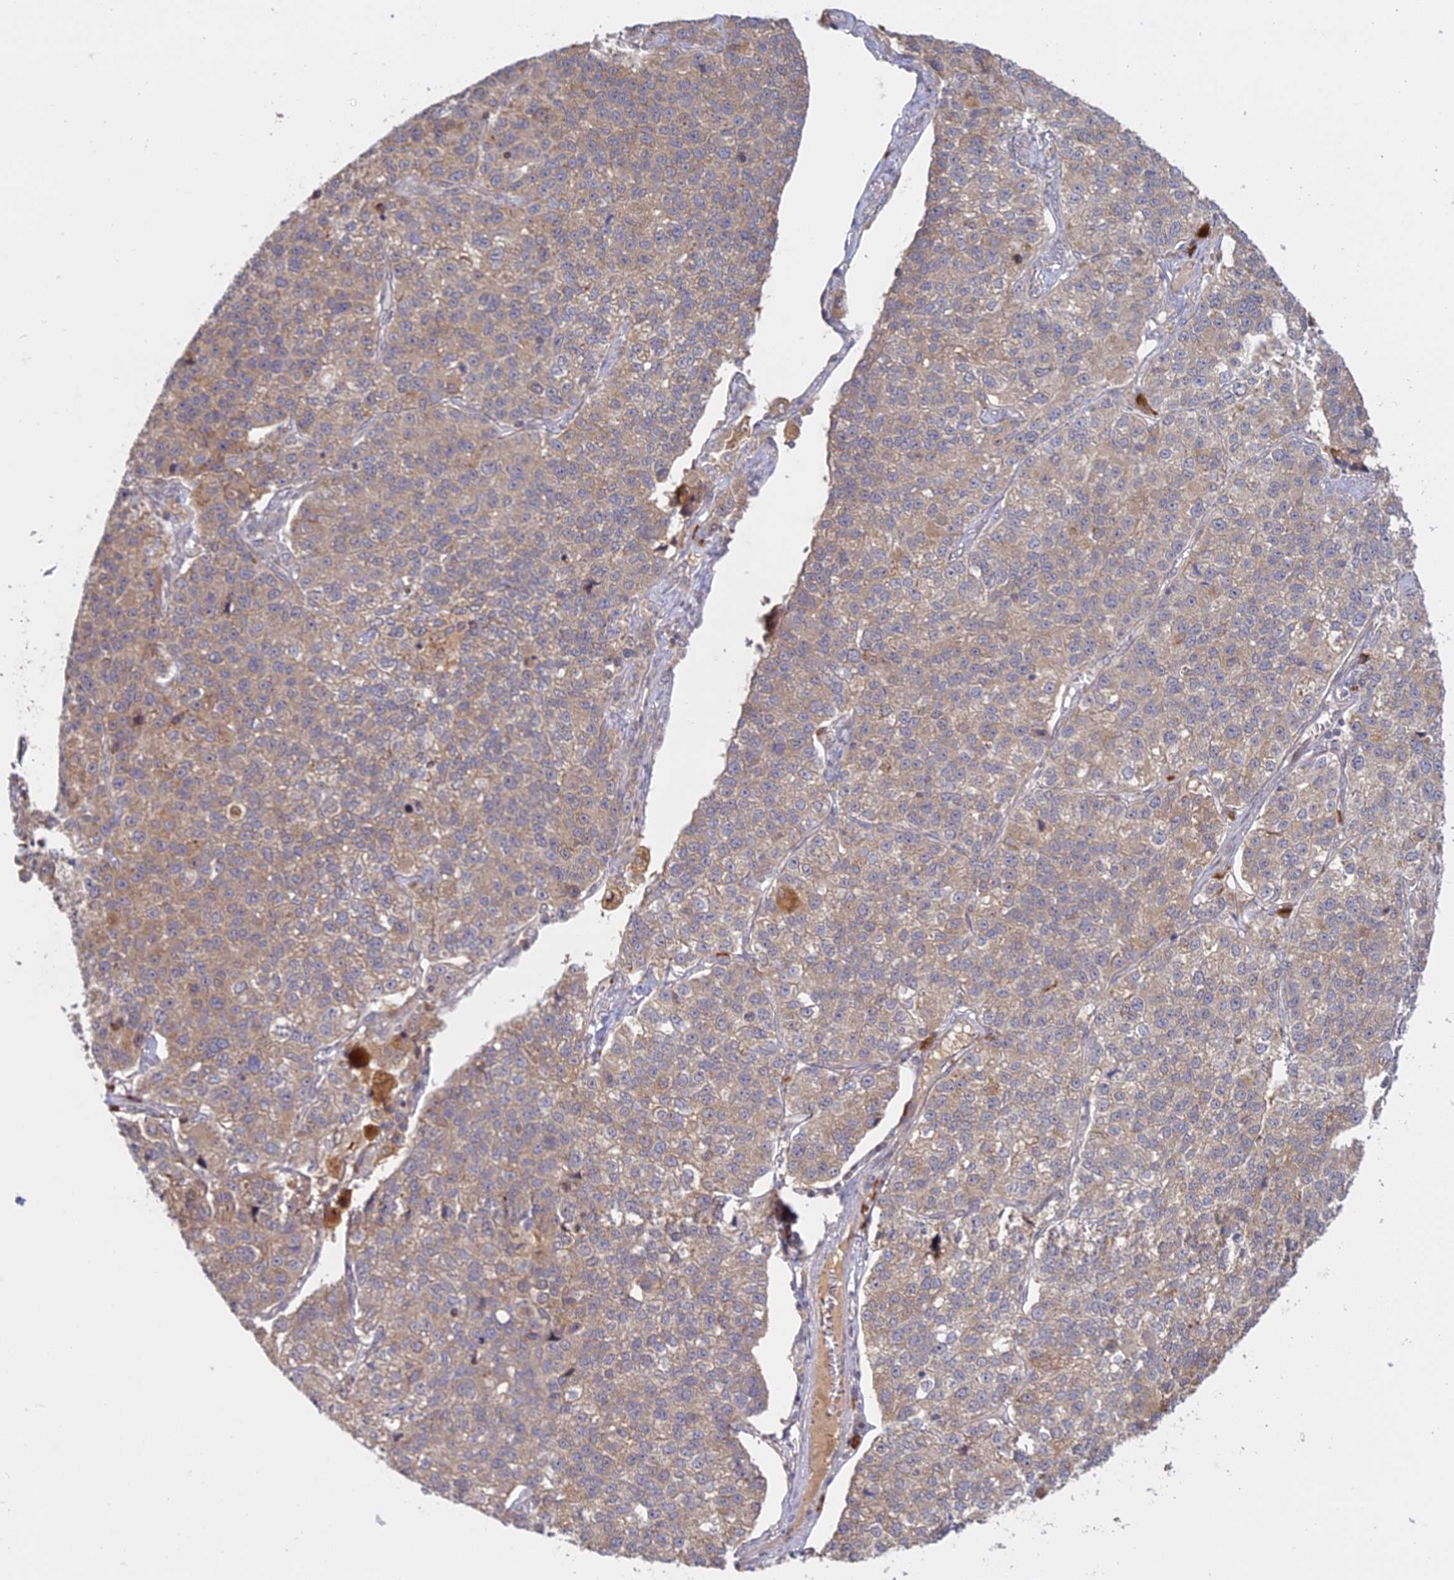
{"staining": {"intensity": "weak", "quantity": "25%-75%", "location": "cytoplasmic/membranous"}, "tissue": "lung cancer", "cell_type": "Tumor cells", "image_type": "cancer", "snomed": [{"axis": "morphology", "description": "Adenocarcinoma, NOS"}, {"axis": "topography", "description": "Lung"}], "caption": "Immunohistochemical staining of human adenocarcinoma (lung) displays weak cytoplasmic/membranous protein positivity in approximately 25%-75% of tumor cells.", "gene": "TMEM208", "patient": {"sex": "male", "age": 49}}